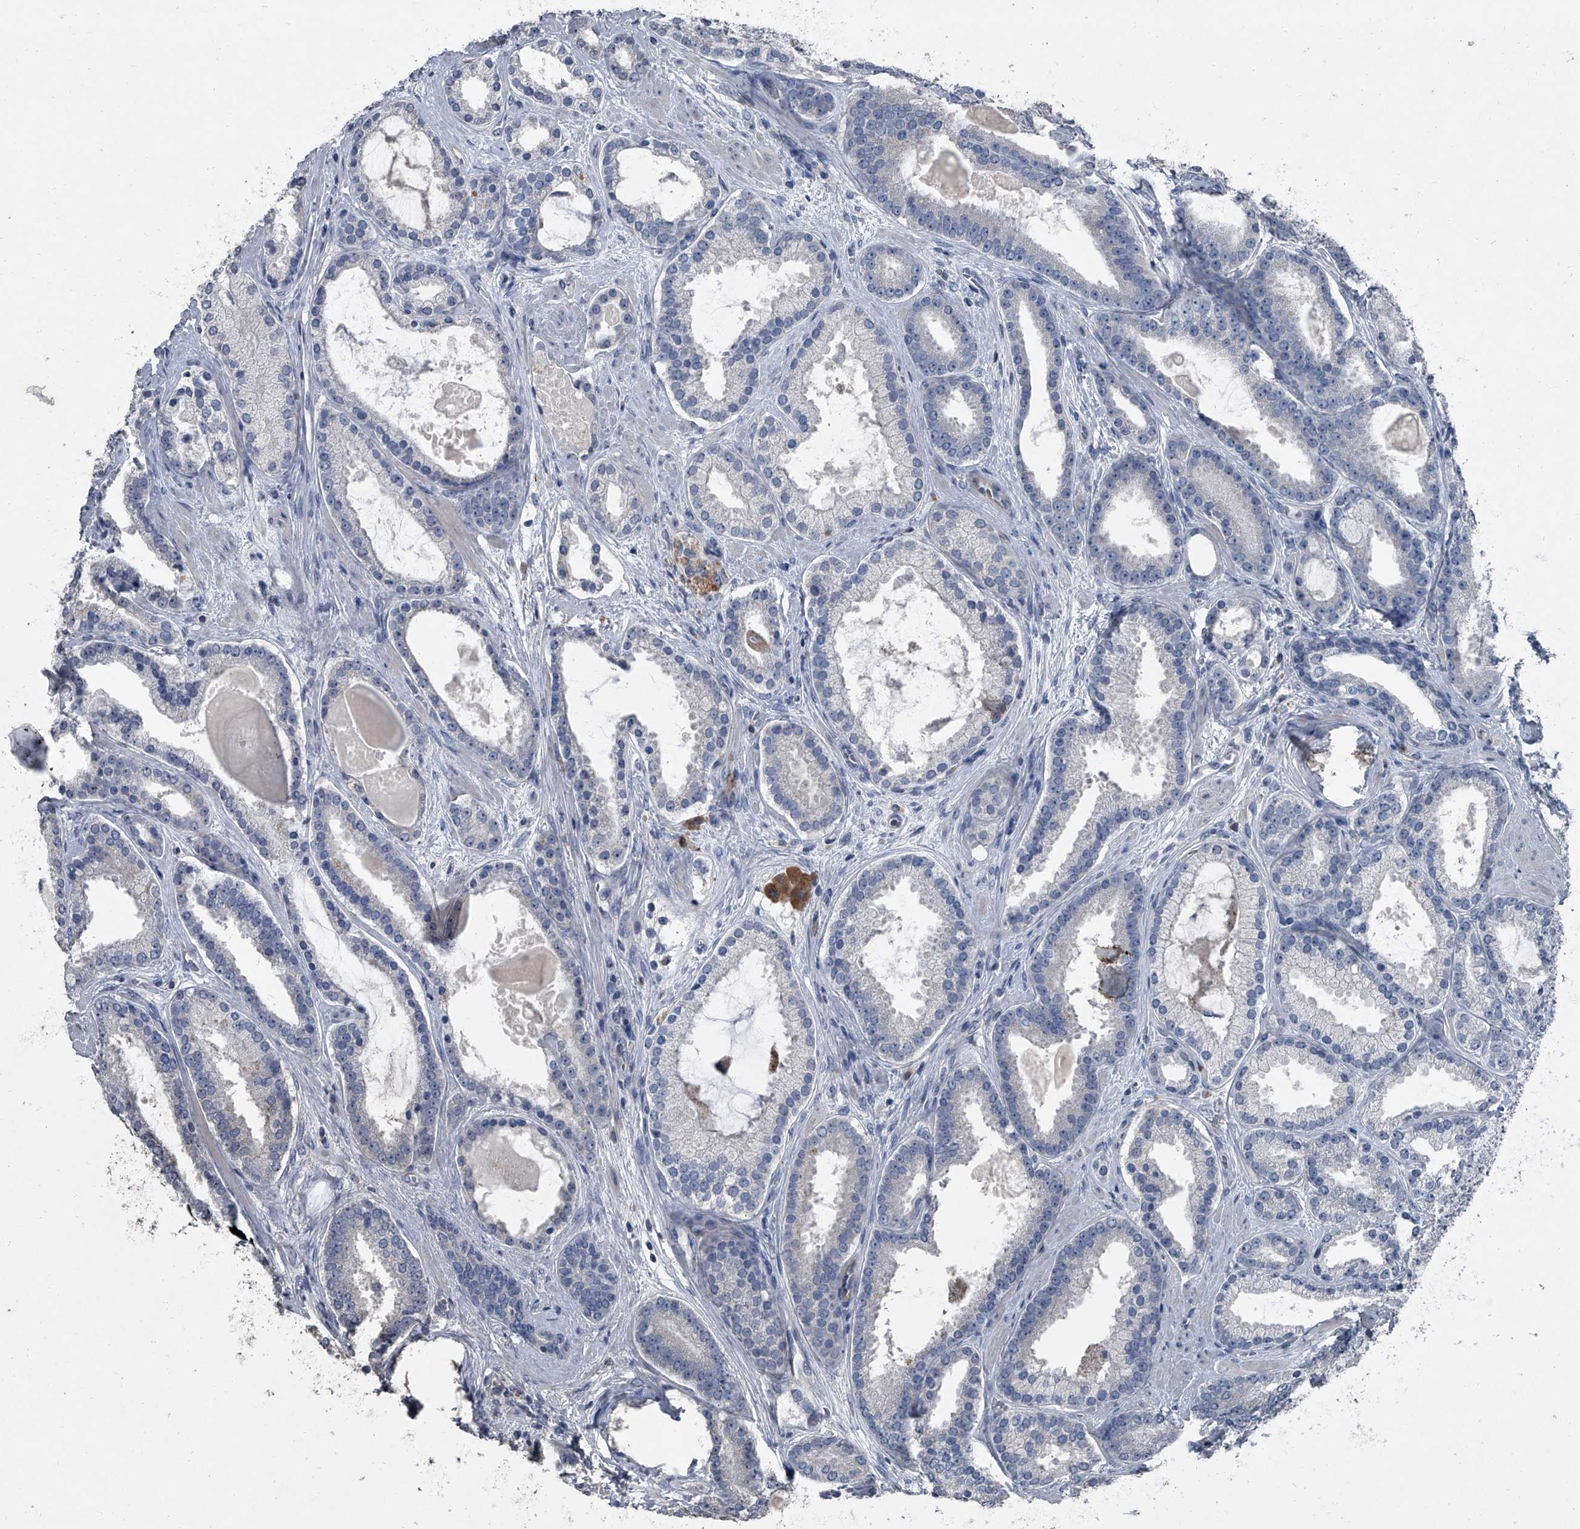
{"staining": {"intensity": "negative", "quantity": "none", "location": "none"}, "tissue": "prostate cancer", "cell_type": "Tumor cells", "image_type": "cancer", "snomed": [{"axis": "morphology", "description": "Adenocarcinoma, High grade"}, {"axis": "topography", "description": "Prostate"}], "caption": "Immunohistochemistry (IHC) histopathology image of human prostate adenocarcinoma (high-grade) stained for a protein (brown), which displays no staining in tumor cells. (DAB (3,3'-diaminobenzidine) immunohistochemistry (IHC) with hematoxylin counter stain).", "gene": "HEPHL1", "patient": {"sex": "male", "age": 60}}